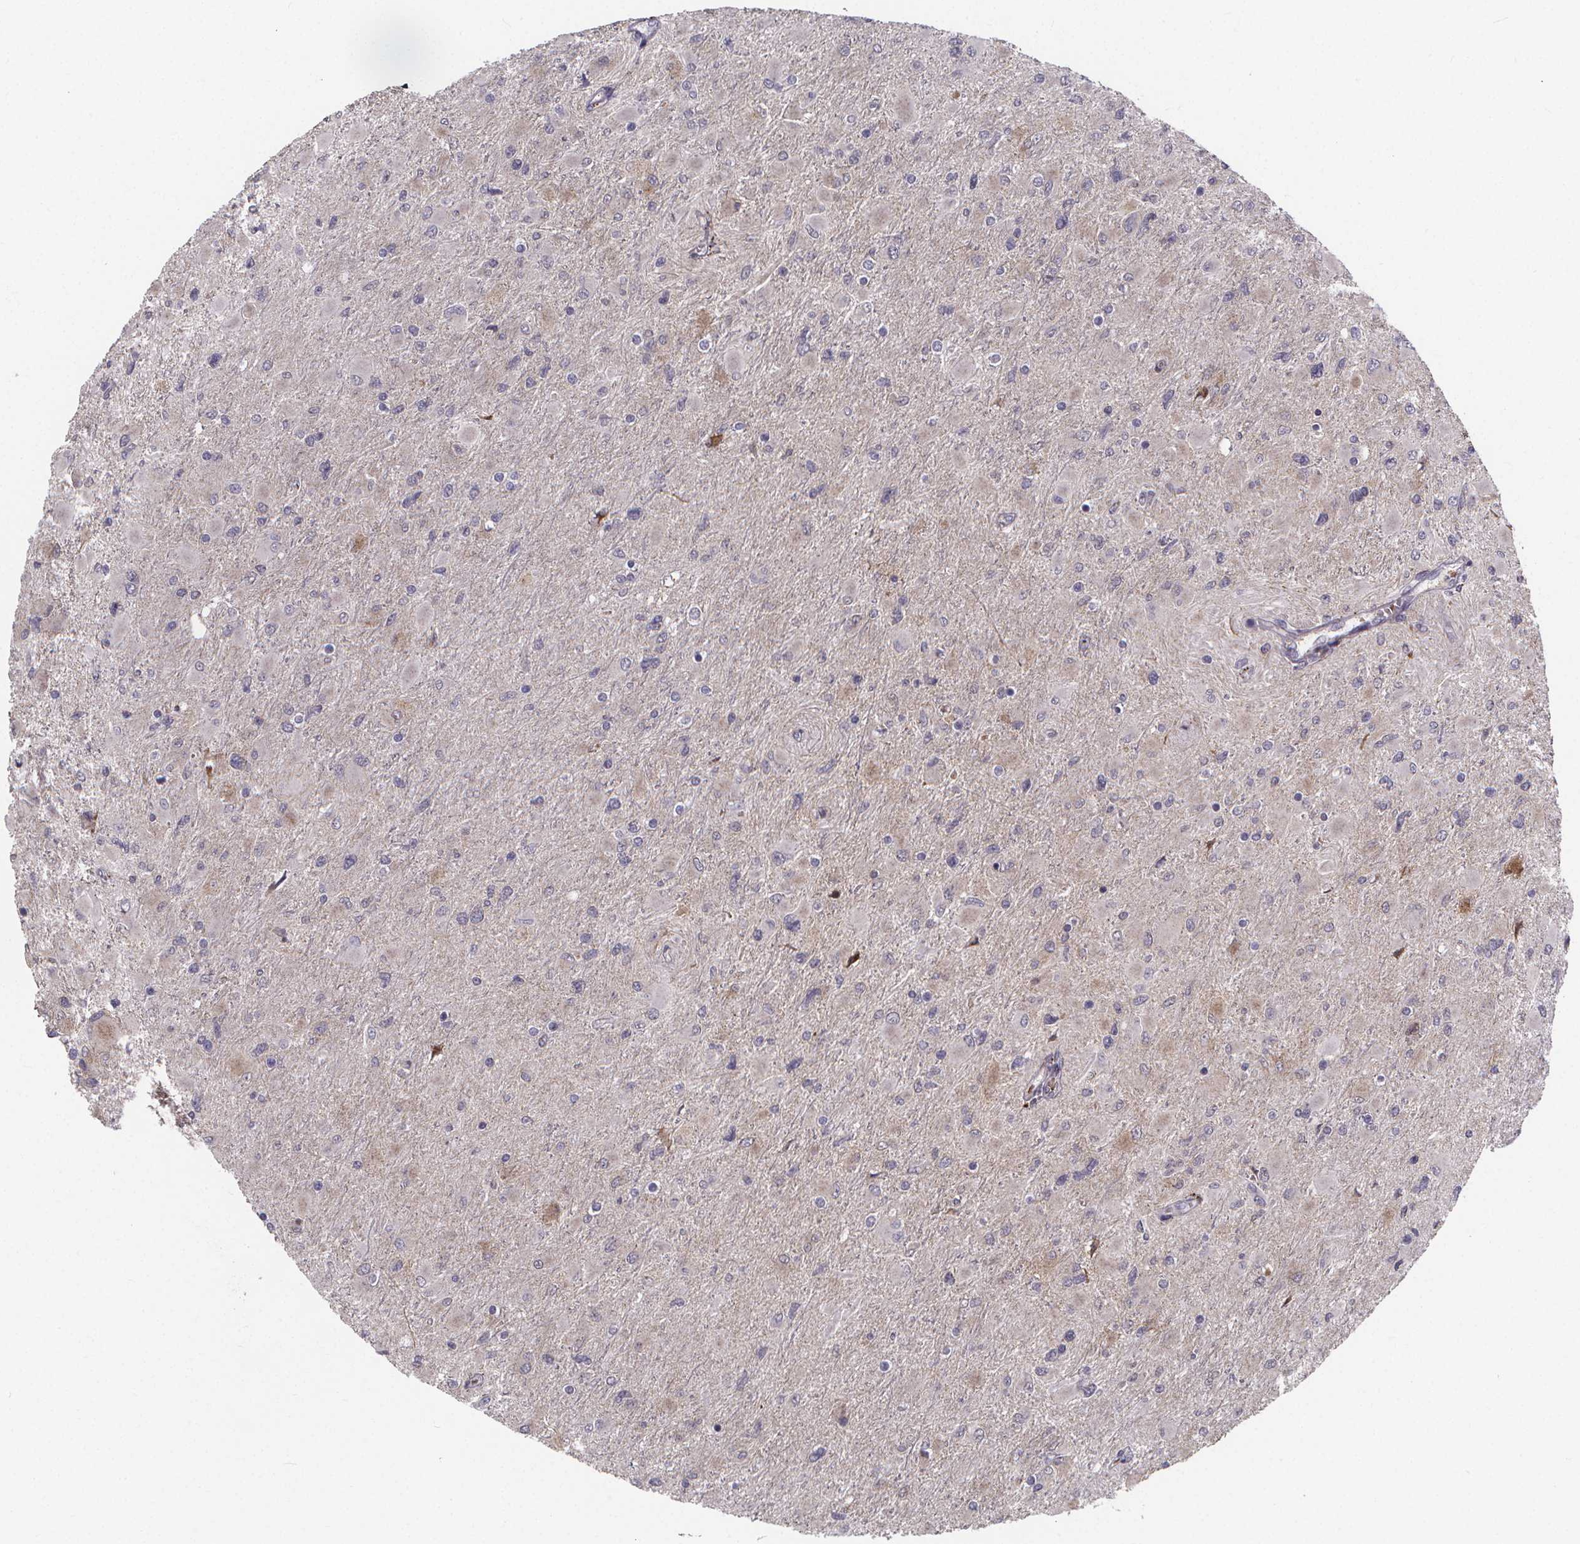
{"staining": {"intensity": "negative", "quantity": "none", "location": "none"}, "tissue": "glioma", "cell_type": "Tumor cells", "image_type": "cancer", "snomed": [{"axis": "morphology", "description": "Glioma, malignant, High grade"}, {"axis": "topography", "description": "Cerebral cortex"}], "caption": "Tumor cells are negative for protein expression in human malignant glioma (high-grade).", "gene": "AGT", "patient": {"sex": "female", "age": 36}}